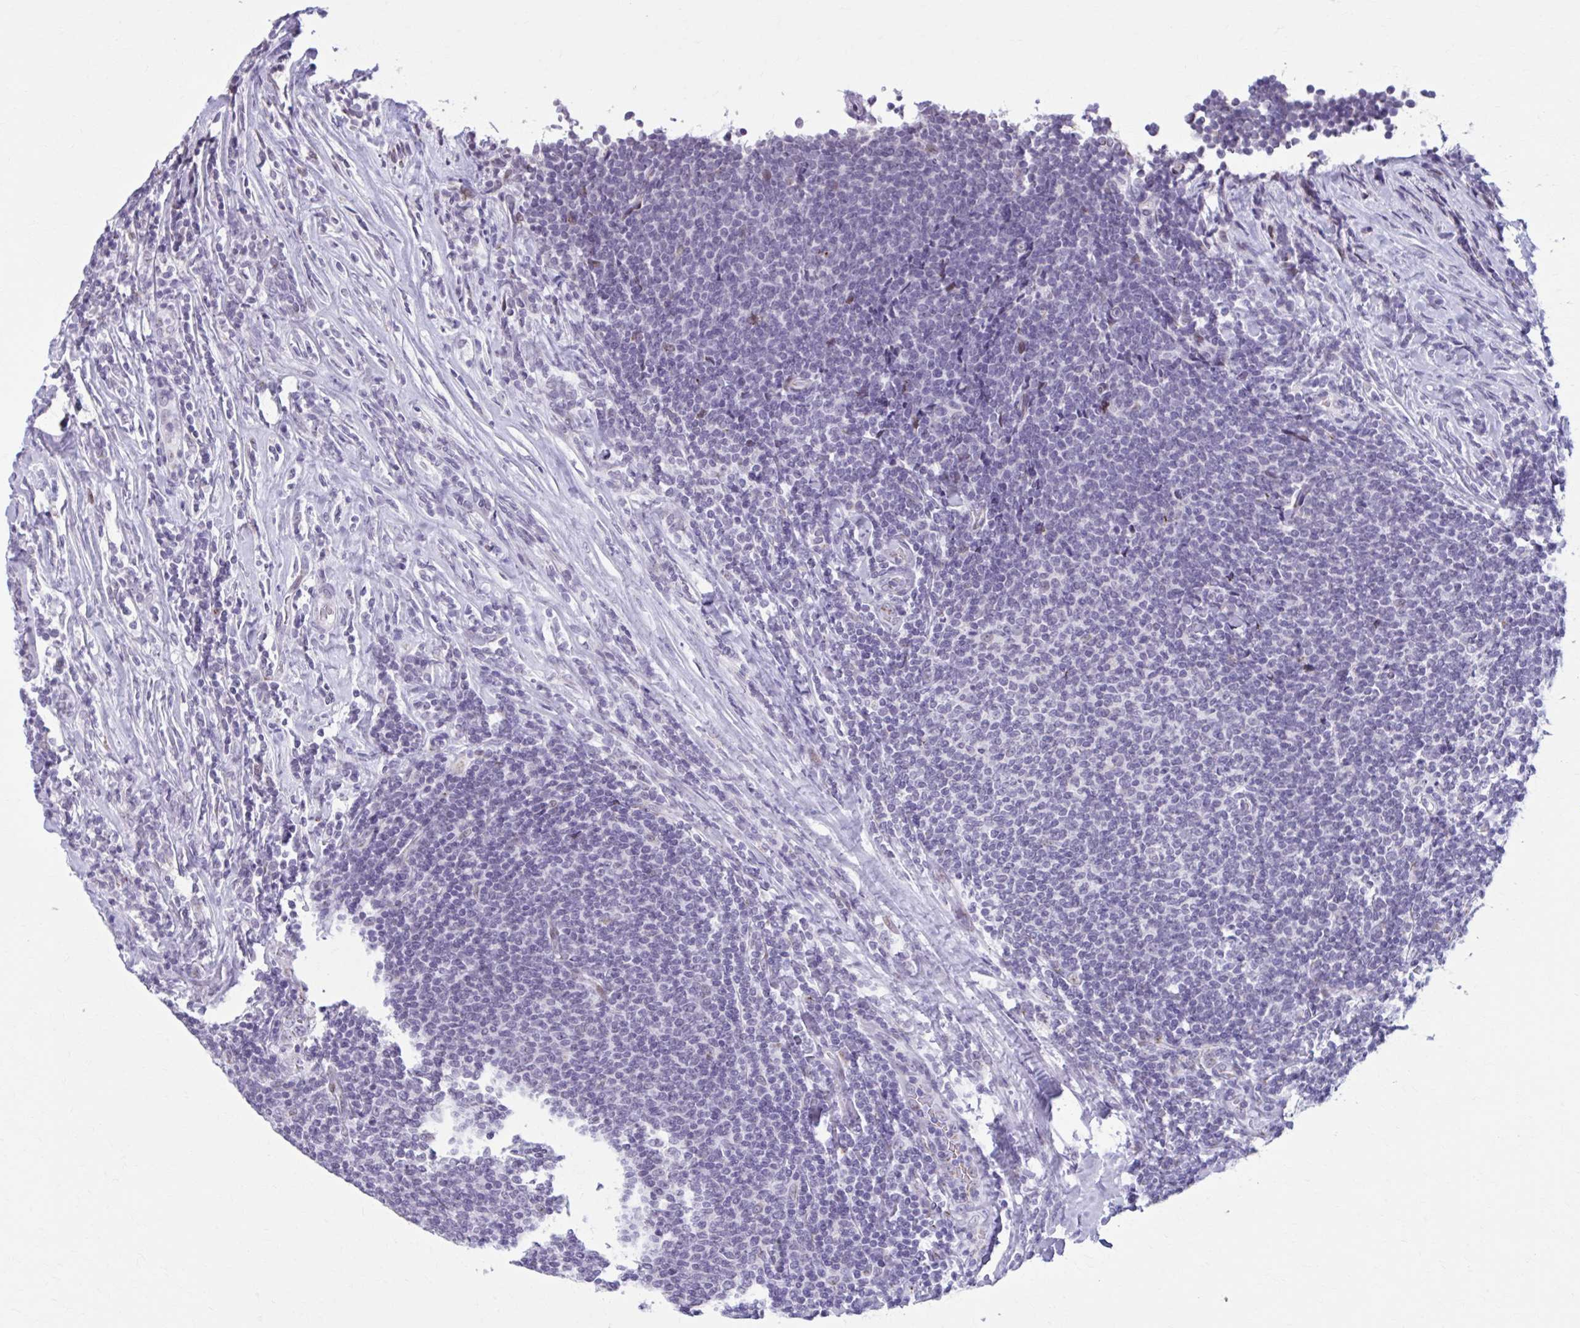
{"staining": {"intensity": "negative", "quantity": "none", "location": "none"}, "tissue": "lymphoma", "cell_type": "Tumor cells", "image_type": "cancer", "snomed": [{"axis": "morphology", "description": "Malignant lymphoma, non-Hodgkin's type, Low grade"}, {"axis": "topography", "description": "Lymph node"}], "caption": "The micrograph reveals no staining of tumor cells in lymphoma.", "gene": "ZNF682", "patient": {"sex": "male", "age": 52}}